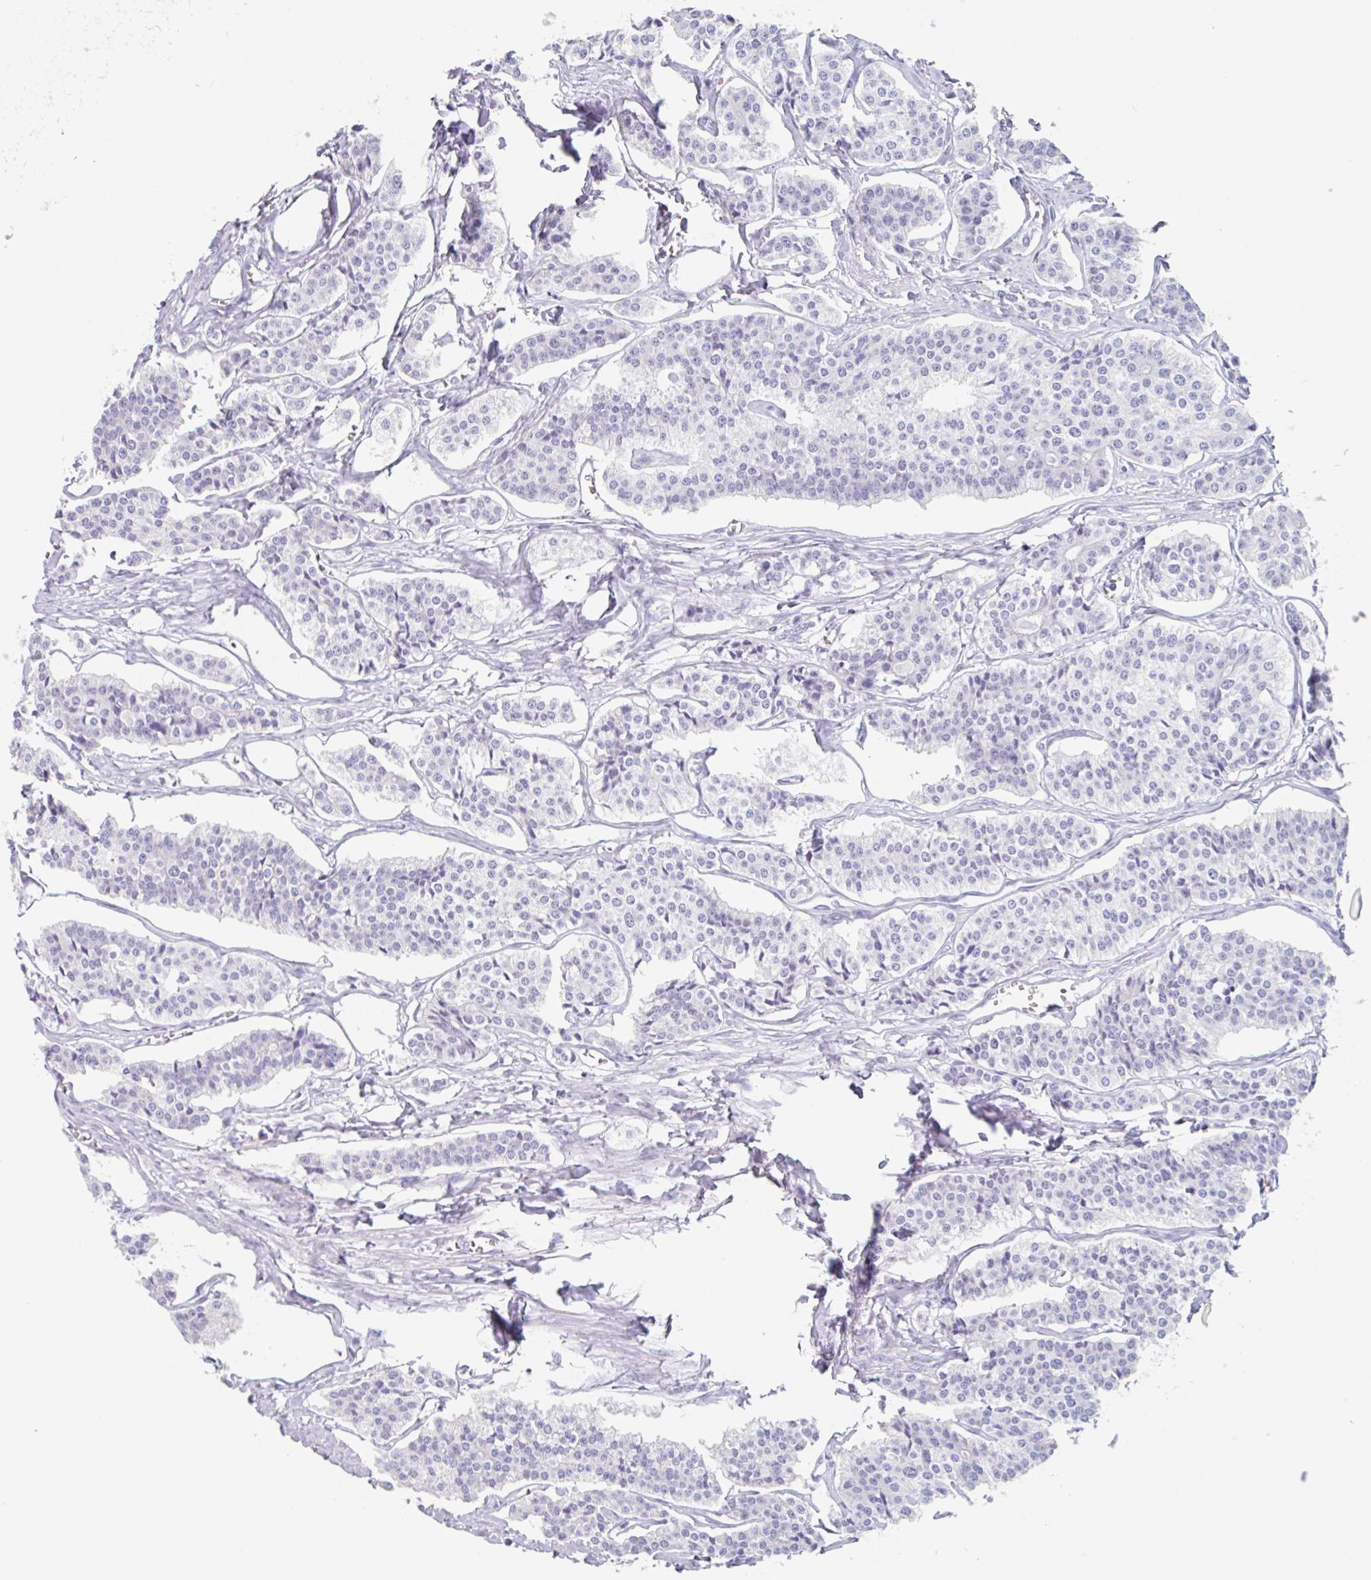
{"staining": {"intensity": "negative", "quantity": "none", "location": "none"}, "tissue": "carcinoid", "cell_type": "Tumor cells", "image_type": "cancer", "snomed": [{"axis": "morphology", "description": "Carcinoid, malignant, NOS"}, {"axis": "topography", "description": "Small intestine"}], "caption": "Immunohistochemical staining of malignant carcinoid displays no significant positivity in tumor cells.", "gene": "EMC4", "patient": {"sex": "male", "age": 63}}